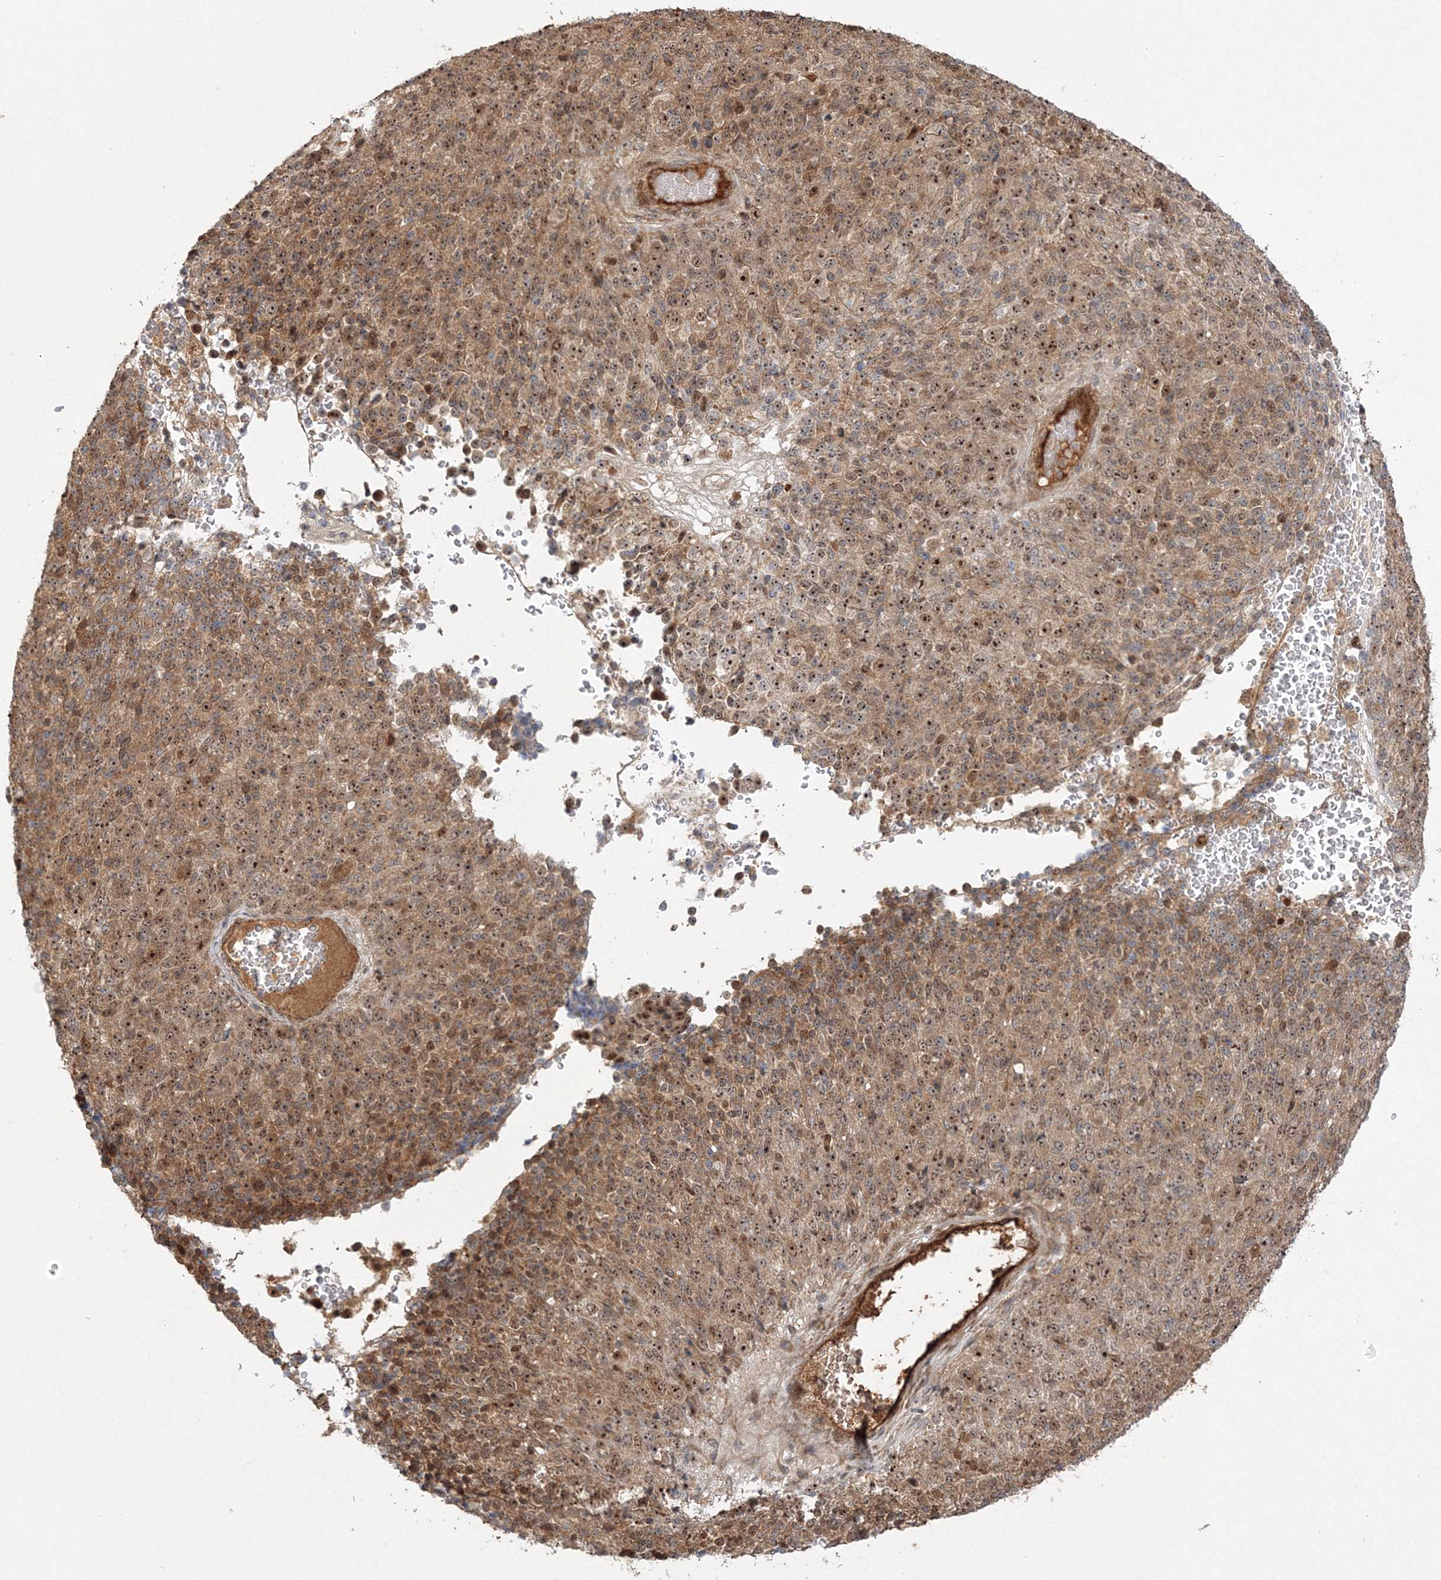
{"staining": {"intensity": "moderate", "quantity": ">75%", "location": "cytoplasmic/membranous,nuclear"}, "tissue": "melanoma", "cell_type": "Tumor cells", "image_type": "cancer", "snomed": [{"axis": "morphology", "description": "Malignant melanoma, Metastatic site"}, {"axis": "topography", "description": "Brain"}], "caption": "There is medium levels of moderate cytoplasmic/membranous and nuclear positivity in tumor cells of melanoma, as demonstrated by immunohistochemical staining (brown color).", "gene": "NPM3", "patient": {"sex": "female", "age": 56}}